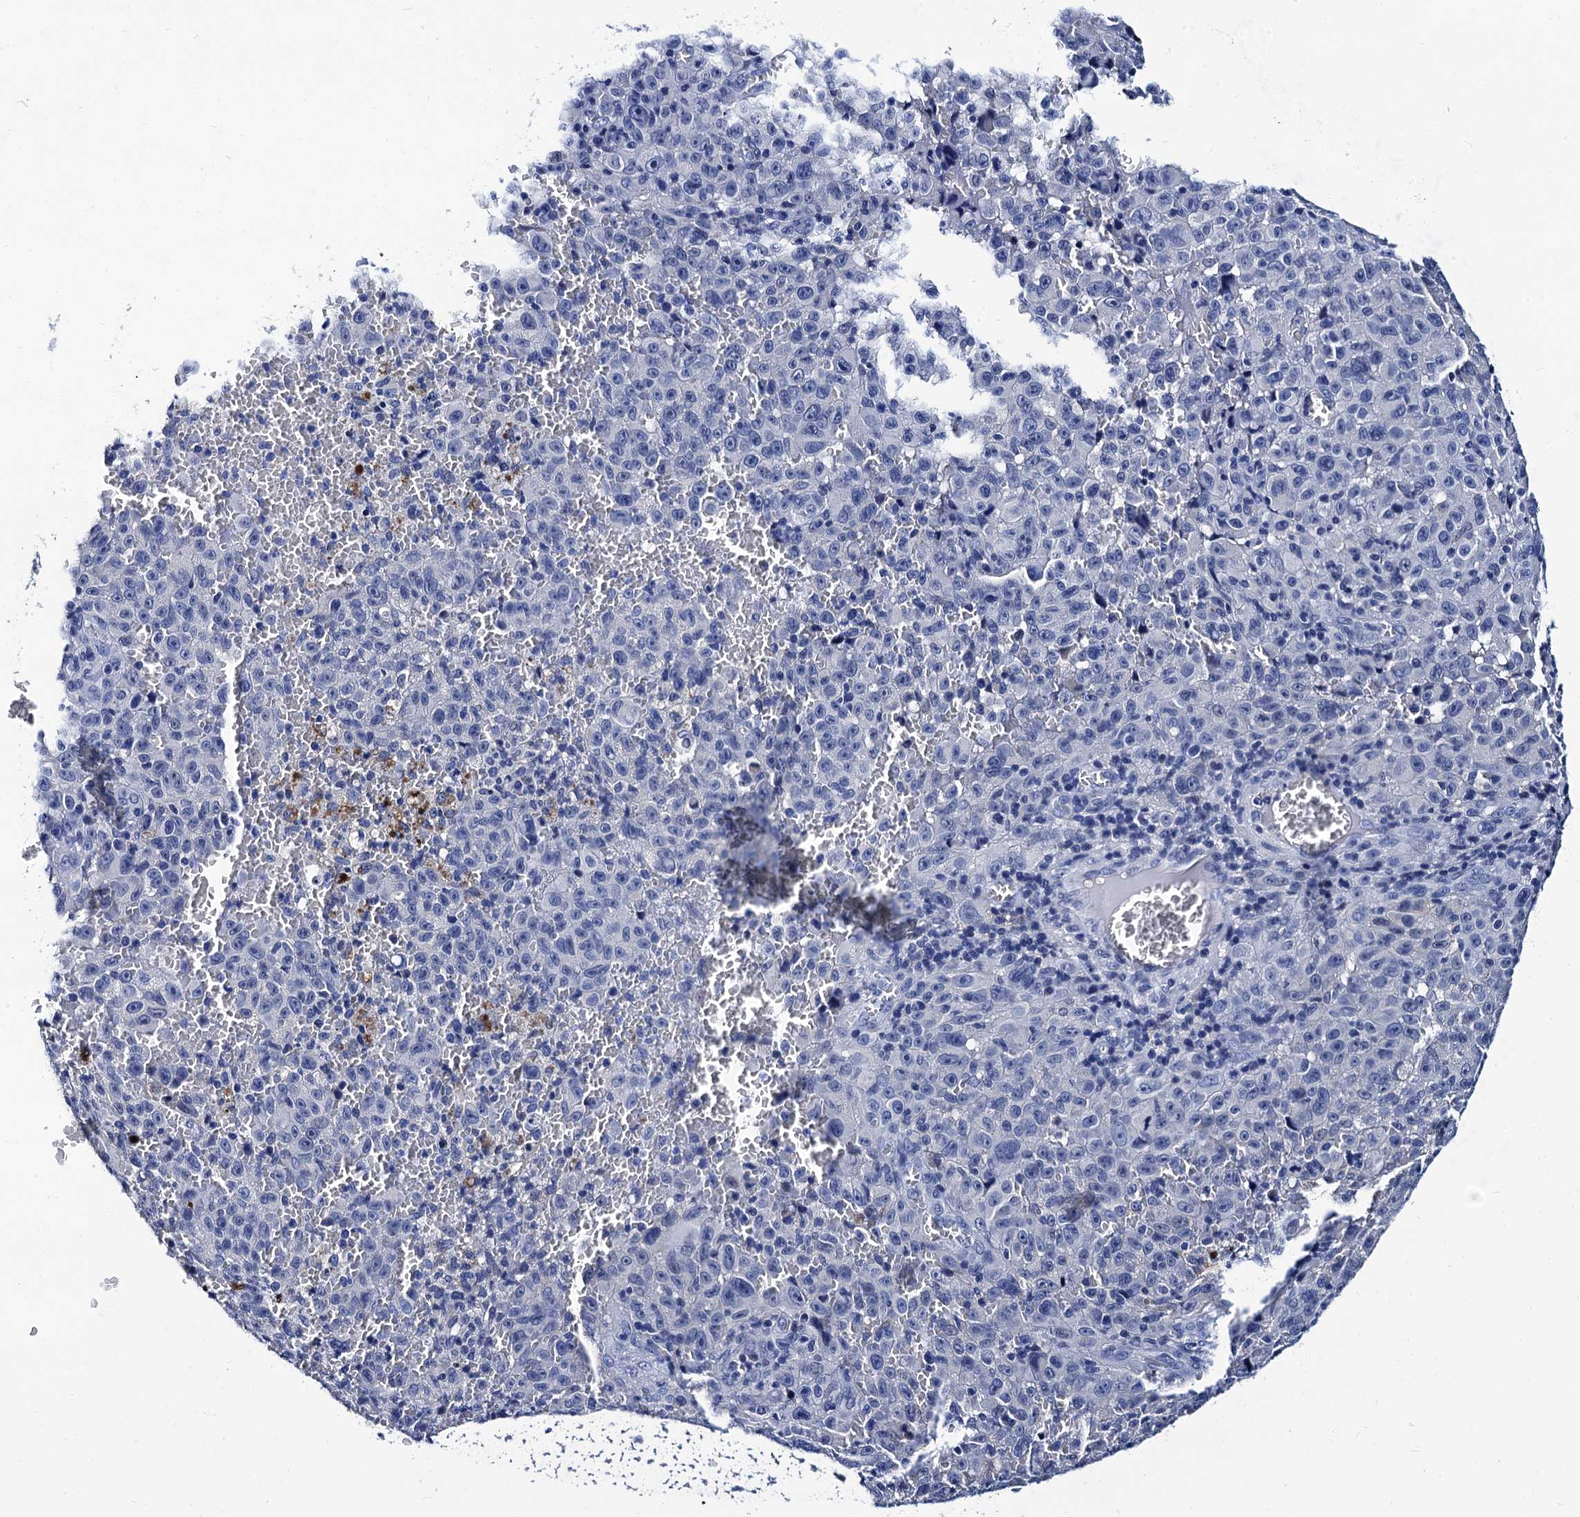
{"staining": {"intensity": "negative", "quantity": "none", "location": "none"}, "tissue": "melanoma", "cell_type": "Tumor cells", "image_type": "cancer", "snomed": [{"axis": "morphology", "description": "Malignant melanoma, NOS"}, {"axis": "topography", "description": "Skin"}], "caption": "Human malignant melanoma stained for a protein using IHC exhibits no positivity in tumor cells.", "gene": "LRRC30", "patient": {"sex": "female", "age": 82}}